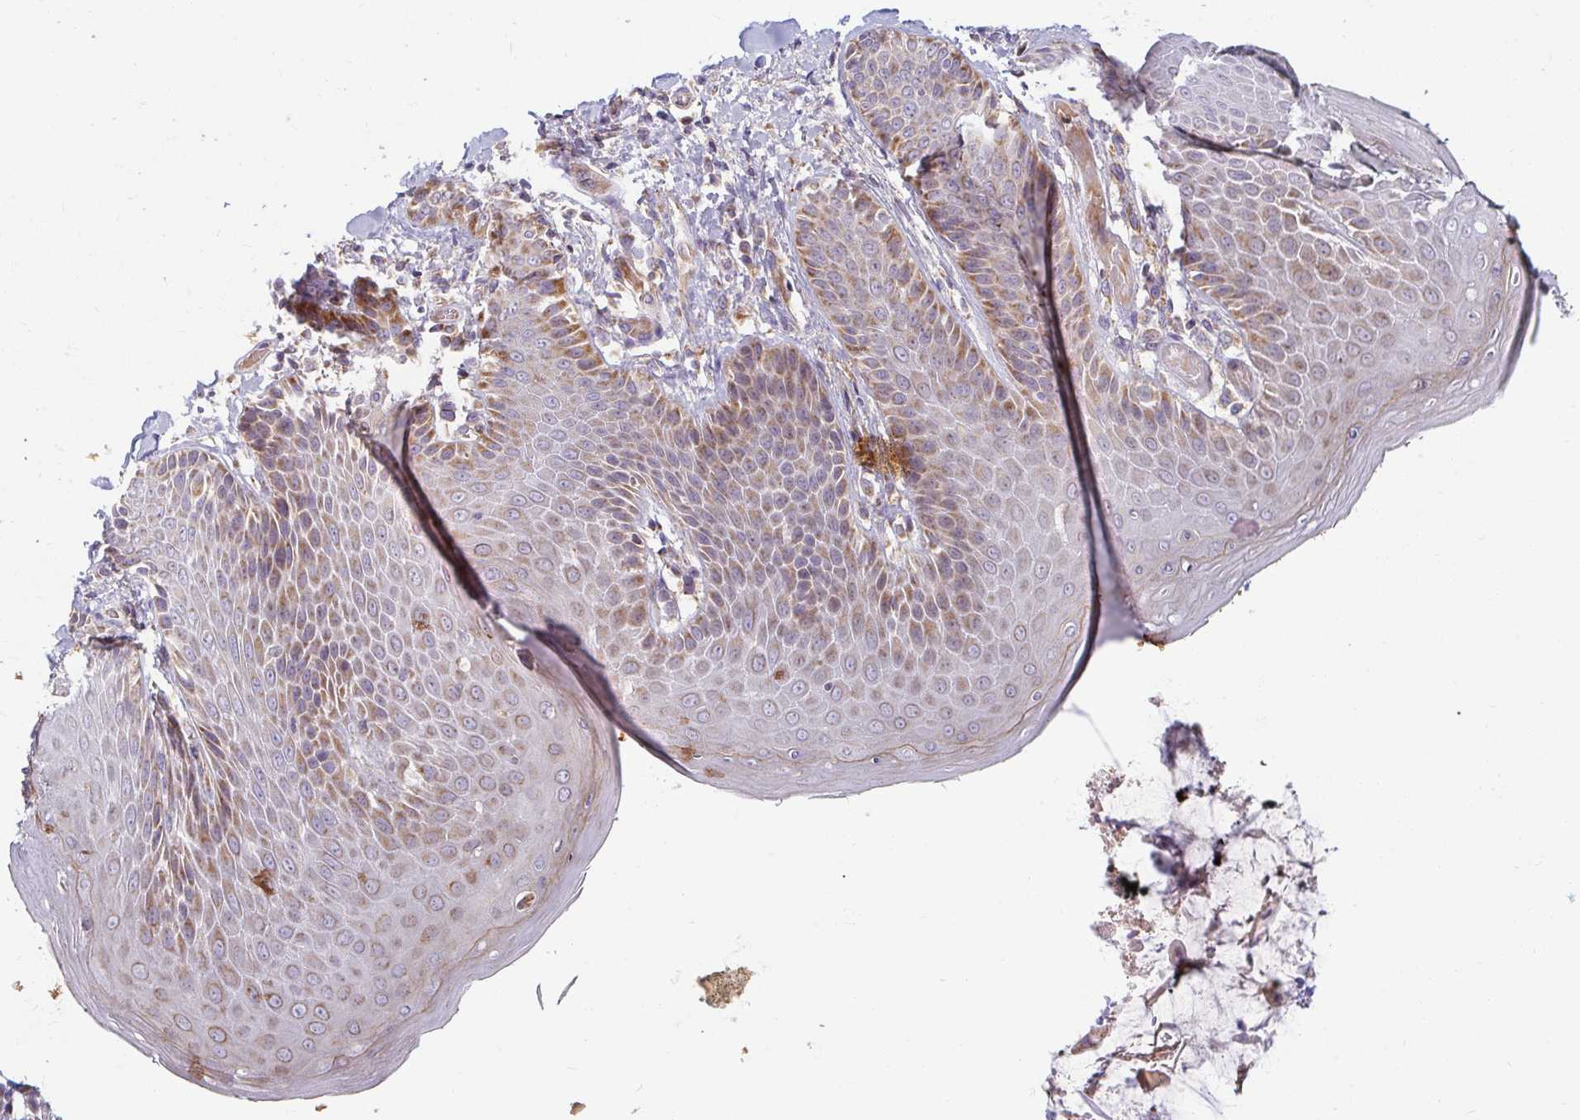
{"staining": {"intensity": "moderate", "quantity": "25%-75%", "location": "cytoplasmic/membranous"}, "tissue": "skin", "cell_type": "Epidermal cells", "image_type": "normal", "snomed": [{"axis": "morphology", "description": "Normal tissue, NOS"}, {"axis": "topography", "description": "Anal"}, {"axis": "topography", "description": "Peripheral nerve tissue"}], "caption": "Epidermal cells display medium levels of moderate cytoplasmic/membranous positivity in approximately 25%-75% of cells in normal human skin. Ihc stains the protein of interest in brown and the nuclei are stained blue.", "gene": "SKP2", "patient": {"sex": "male", "age": 51}}